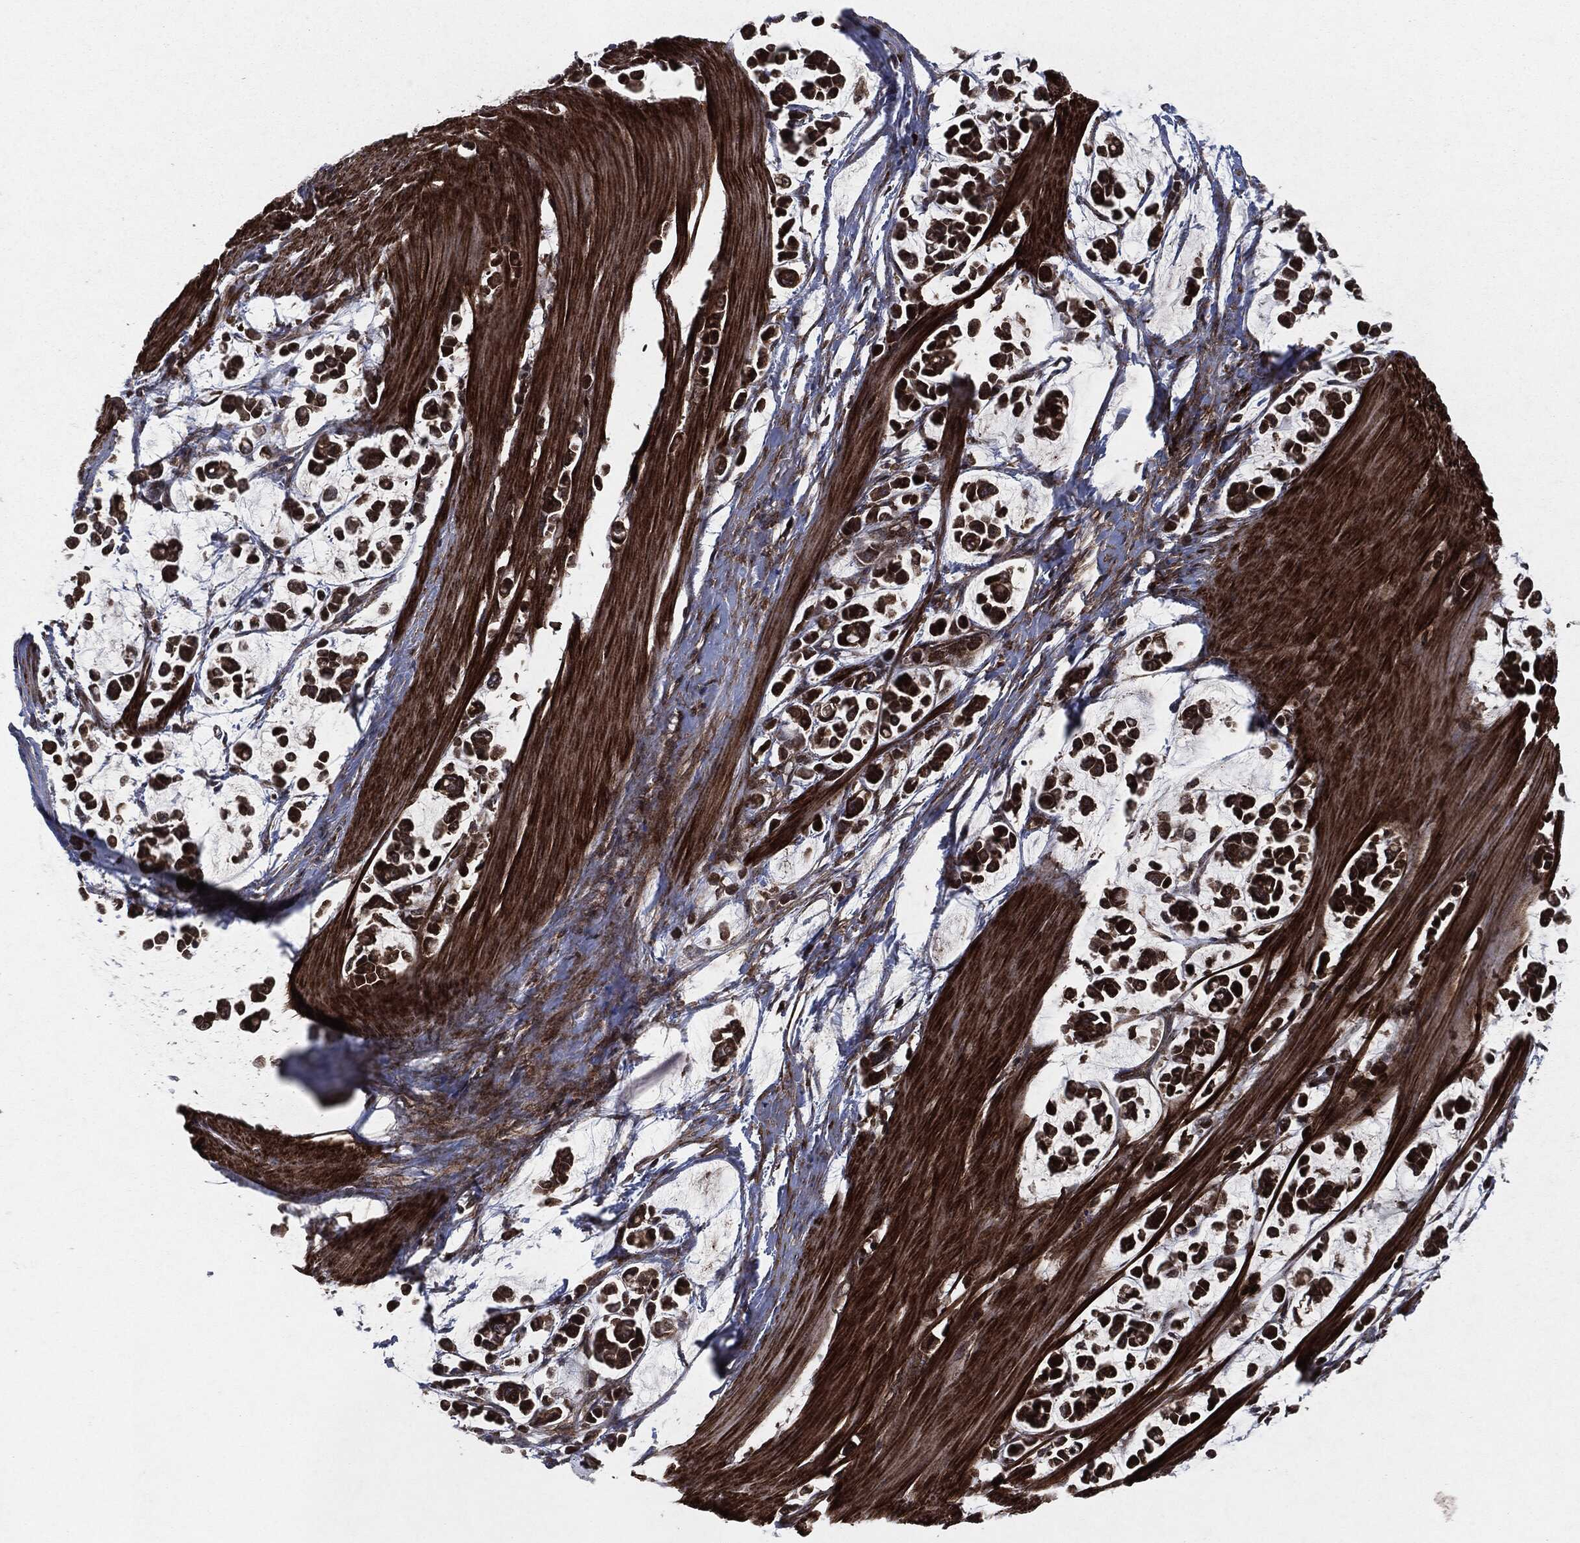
{"staining": {"intensity": "strong", "quantity": ">75%", "location": "cytoplasmic/membranous"}, "tissue": "stomach cancer", "cell_type": "Tumor cells", "image_type": "cancer", "snomed": [{"axis": "morphology", "description": "Adenocarcinoma, NOS"}, {"axis": "topography", "description": "Stomach"}], "caption": "Protein analysis of stomach cancer (adenocarcinoma) tissue demonstrates strong cytoplasmic/membranous staining in about >75% of tumor cells.", "gene": "RAF1", "patient": {"sex": "male", "age": 82}}